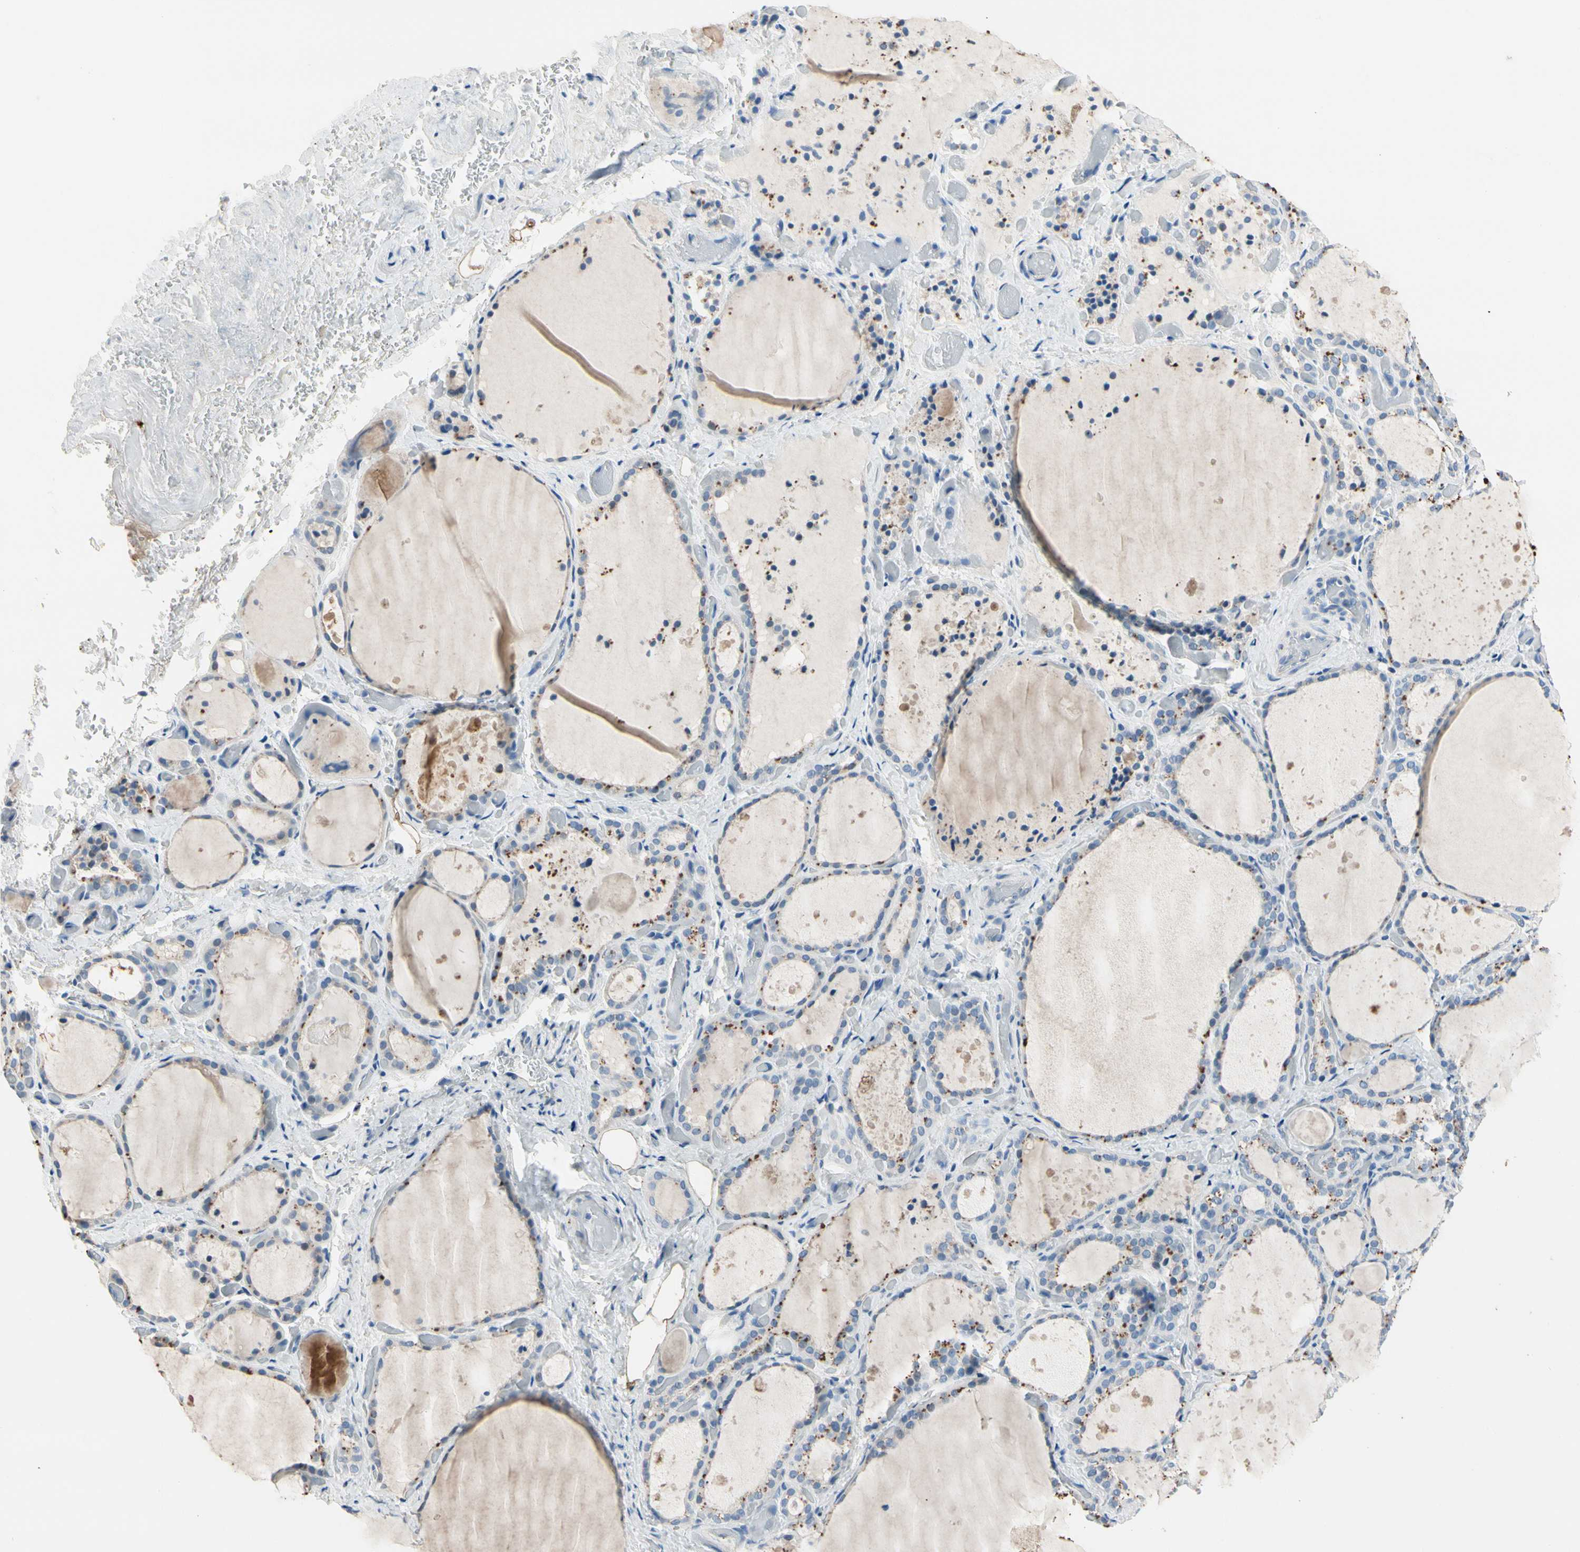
{"staining": {"intensity": "moderate", "quantity": "<25%", "location": "cytoplasmic/membranous"}, "tissue": "thyroid gland", "cell_type": "Glandular cells", "image_type": "normal", "snomed": [{"axis": "morphology", "description": "Normal tissue, NOS"}, {"axis": "topography", "description": "Thyroid gland"}], "caption": "Benign thyroid gland exhibits moderate cytoplasmic/membranous positivity in approximately <25% of glandular cells, visualized by immunohistochemistry. (DAB IHC, brown staining for protein, blue staining for nuclei).", "gene": "CPA3", "patient": {"sex": "female", "age": 44}}